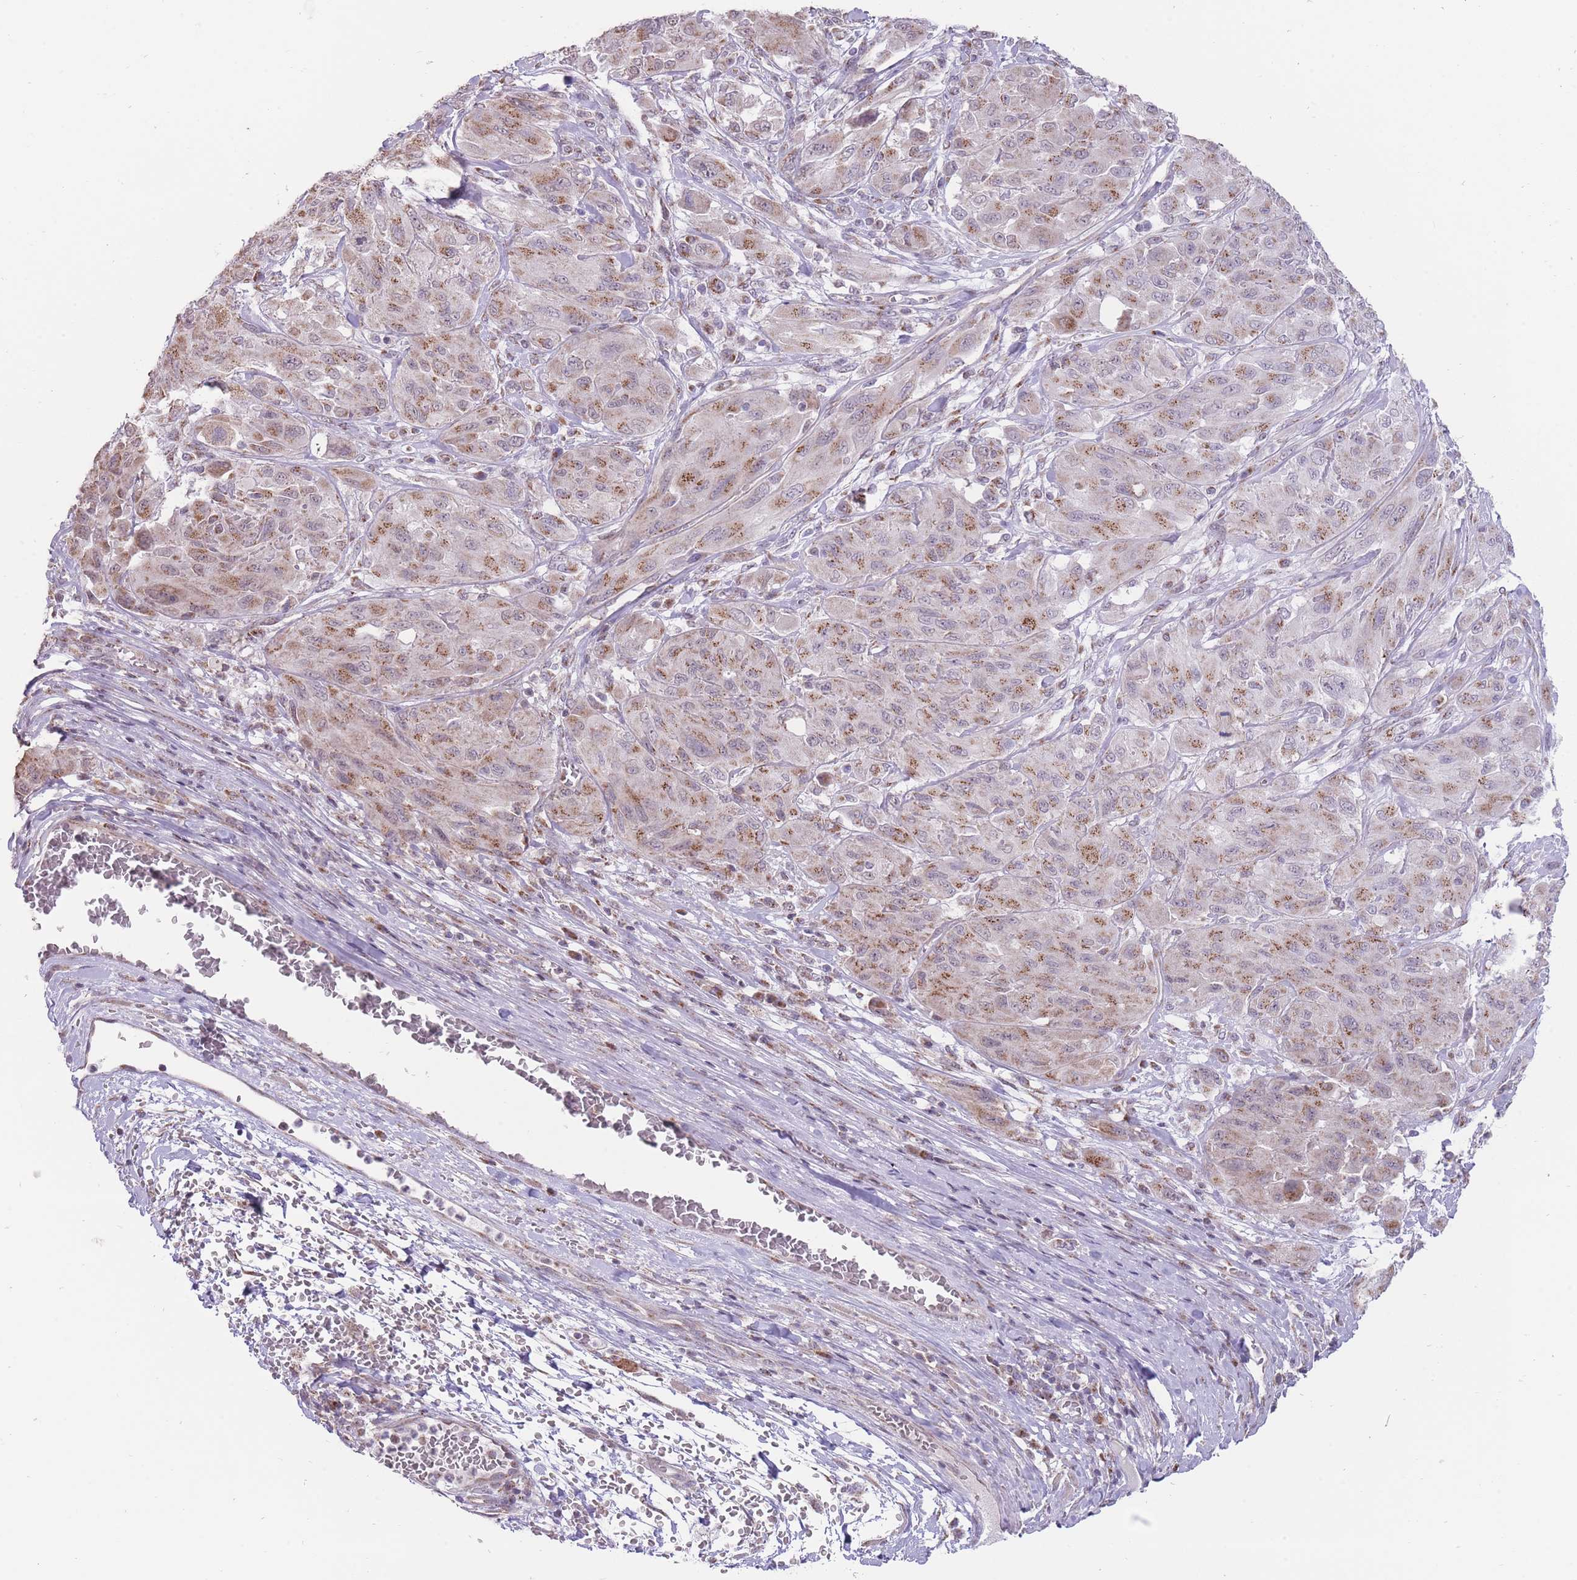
{"staining": {"intensity": "moderate", "quantity": "25%-75%", "location": "cytoplasmic/membranous"}, "tissue": "melanoma", "cell_type": "Tumor cells", "image_type": "cancer", "snomed": [{"axis": "morphology", "description": "Malignant melanoma, NOS"}, {"axis": "topography", "description": "Skin"}], "caption": "Immunohistochemistry of melanoma reveals medium levels of moderate cytoplasmic/membranous expression in approximately 25%-75% of tumor cells.", "gene": "NELL1", "patient": {"sex": "female", "age": 91}}